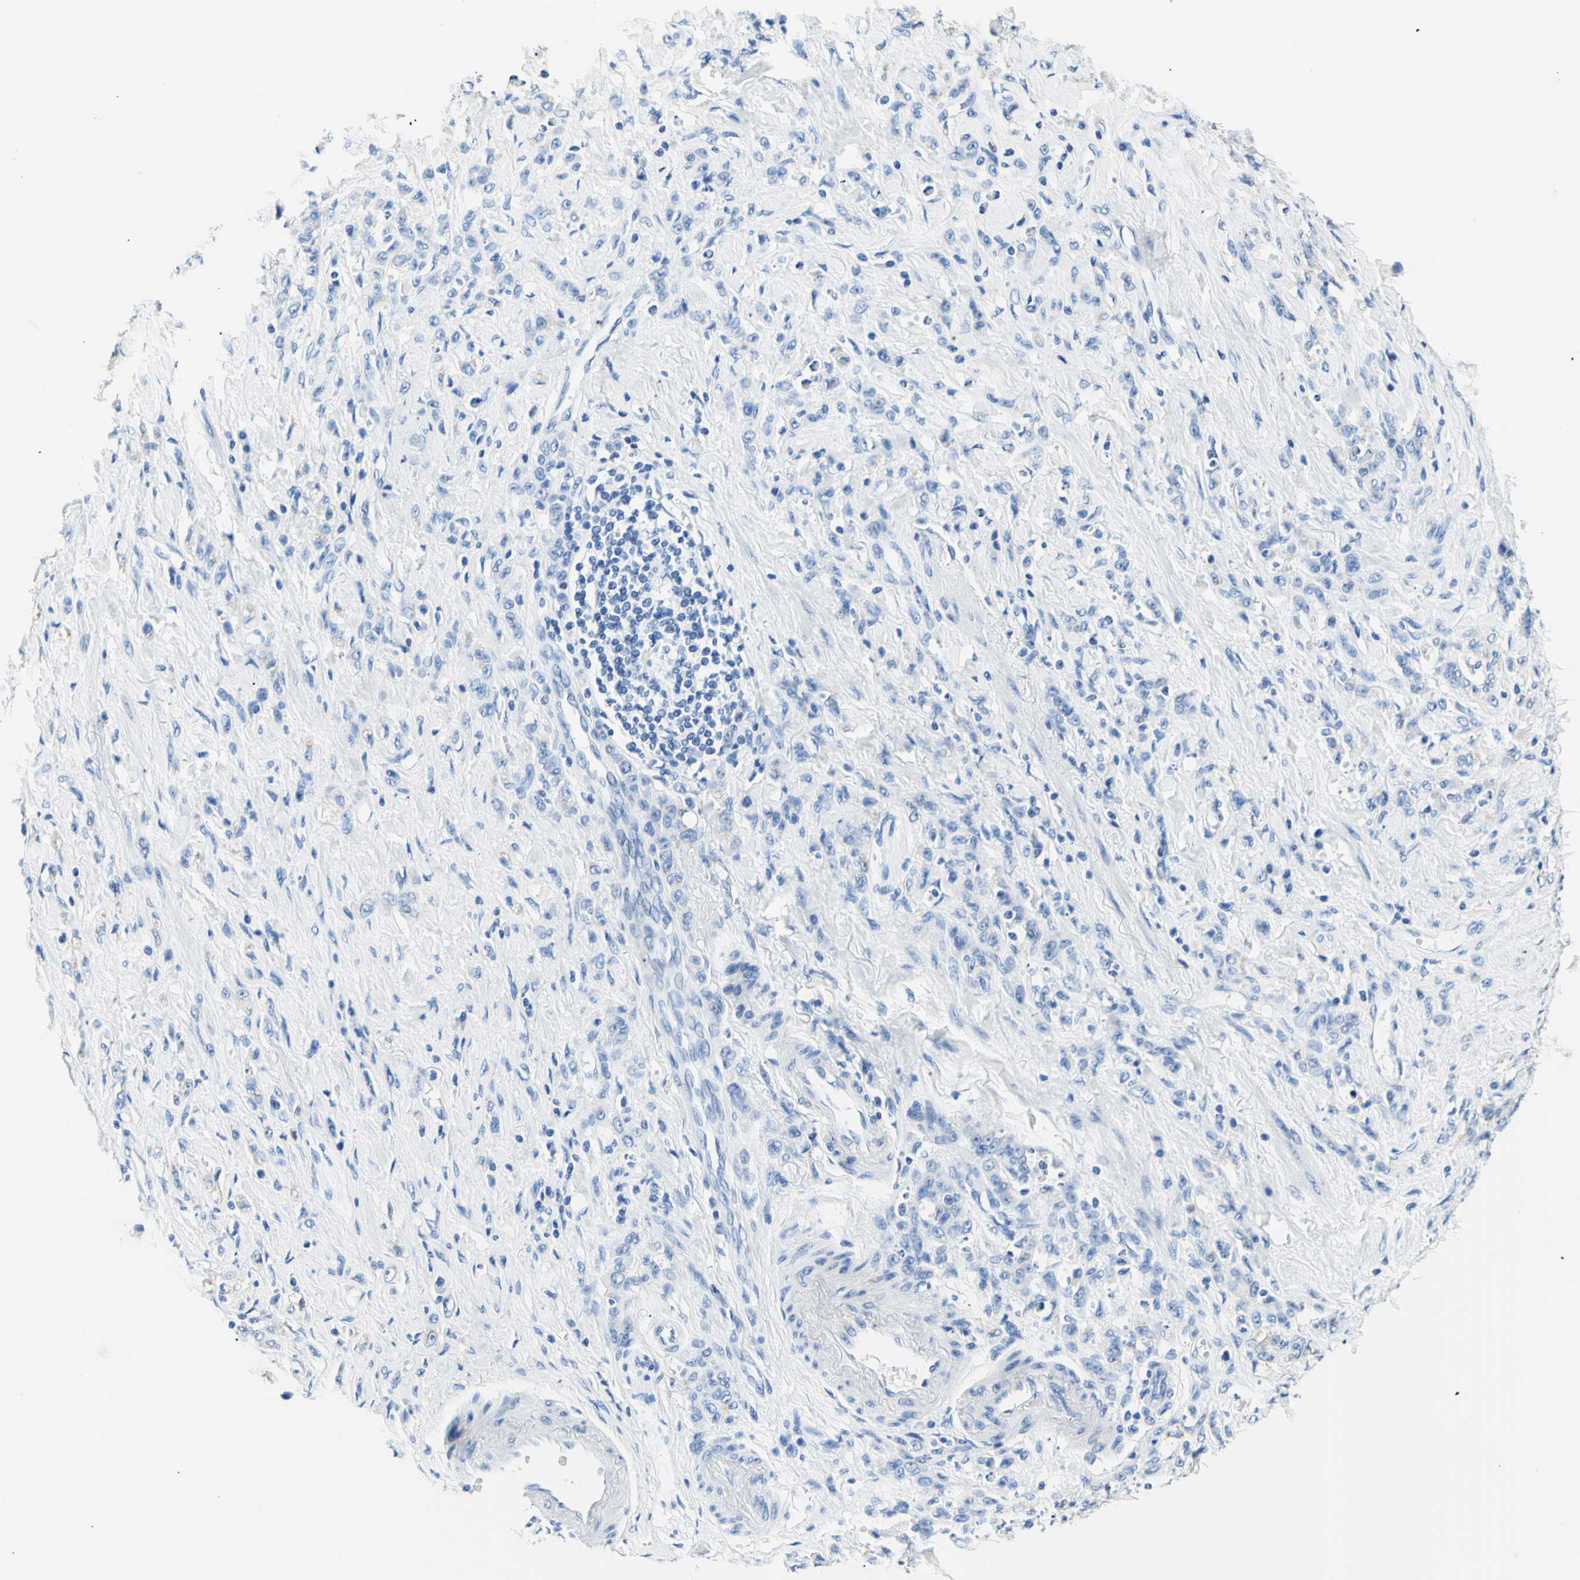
{"staining": {"intensity": "negative", "quantity": "none", "location": "none"}, "tissue": "stomach cancer", "cell_type": "Tumor cells", "image_type": "cancer", "snomed": [{"axis": "morphology", "description": "Adenocarcinoma, NOS"}, {"axis": "topography", "description": "Stomach"}], "caption": "This is an immunohistochemistry histopathology image of stomach cancer. There is no positivity in tumor cells.", "gene": "MYH2", "patient": {"sex": "male", "age": 82}}